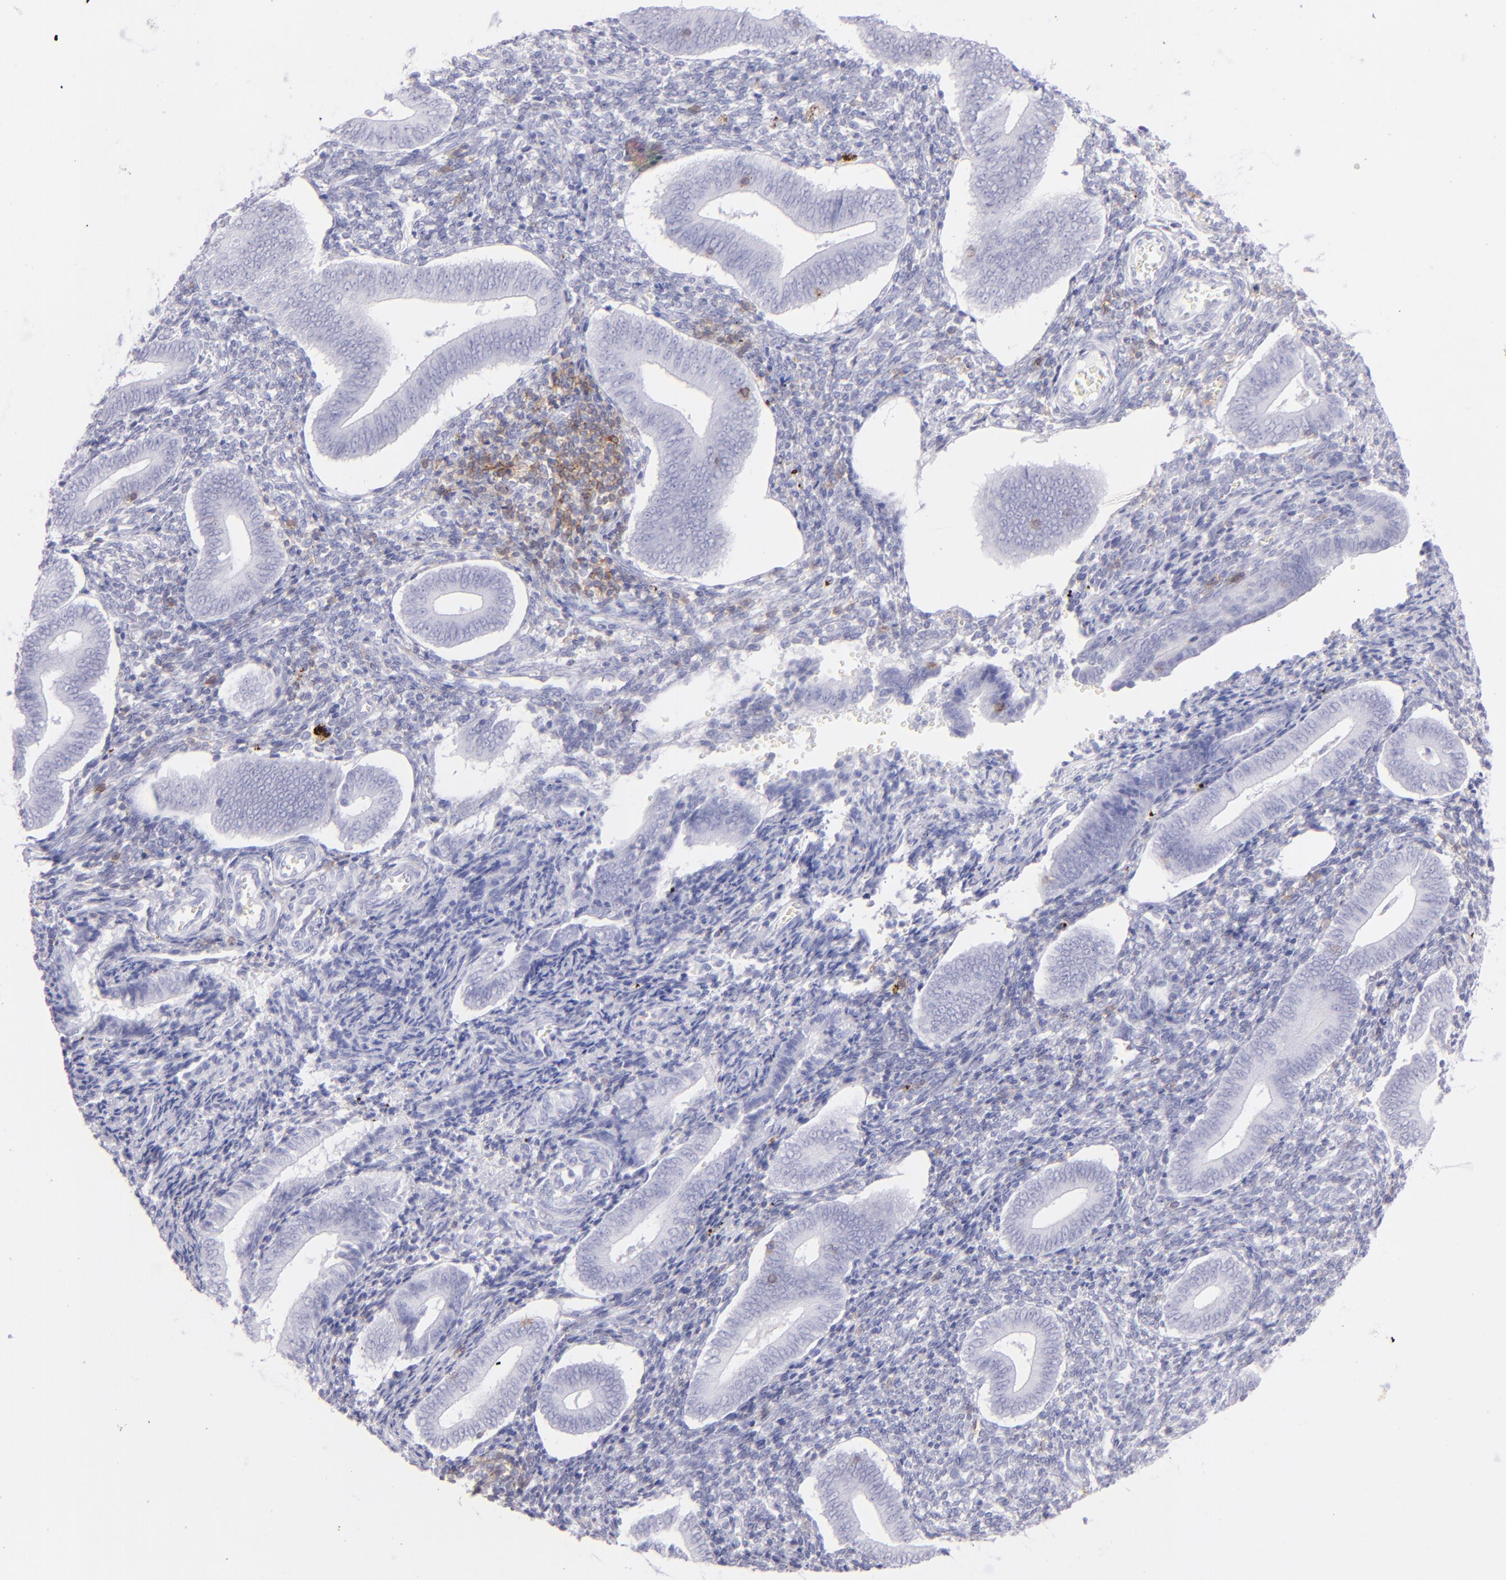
{"staining": {"intensity": "weak", "quantity": "<25%", "location": "cytoplasmic/membranous"}, "tissue": "endometrium", "cell_type": "Cells in endometrial stroma", "image_type": "normal", "snomed": [{"axis": "morphology", "description": "Normal tissue, NOS"}, {"axis": "topography", "description": "Uterus"}, {"axis": "topography", "description": "Endometrium"}], "caption": "IHC image of benign endometrium: human endometrium stained with DAB (3,3'-diaminobenzidine) shows no significant protein expression in cells in endometrial stroma. Nuclei are stained in blue.", "gene": "CD69", "patient": {"sex": "female", "age": 33}}